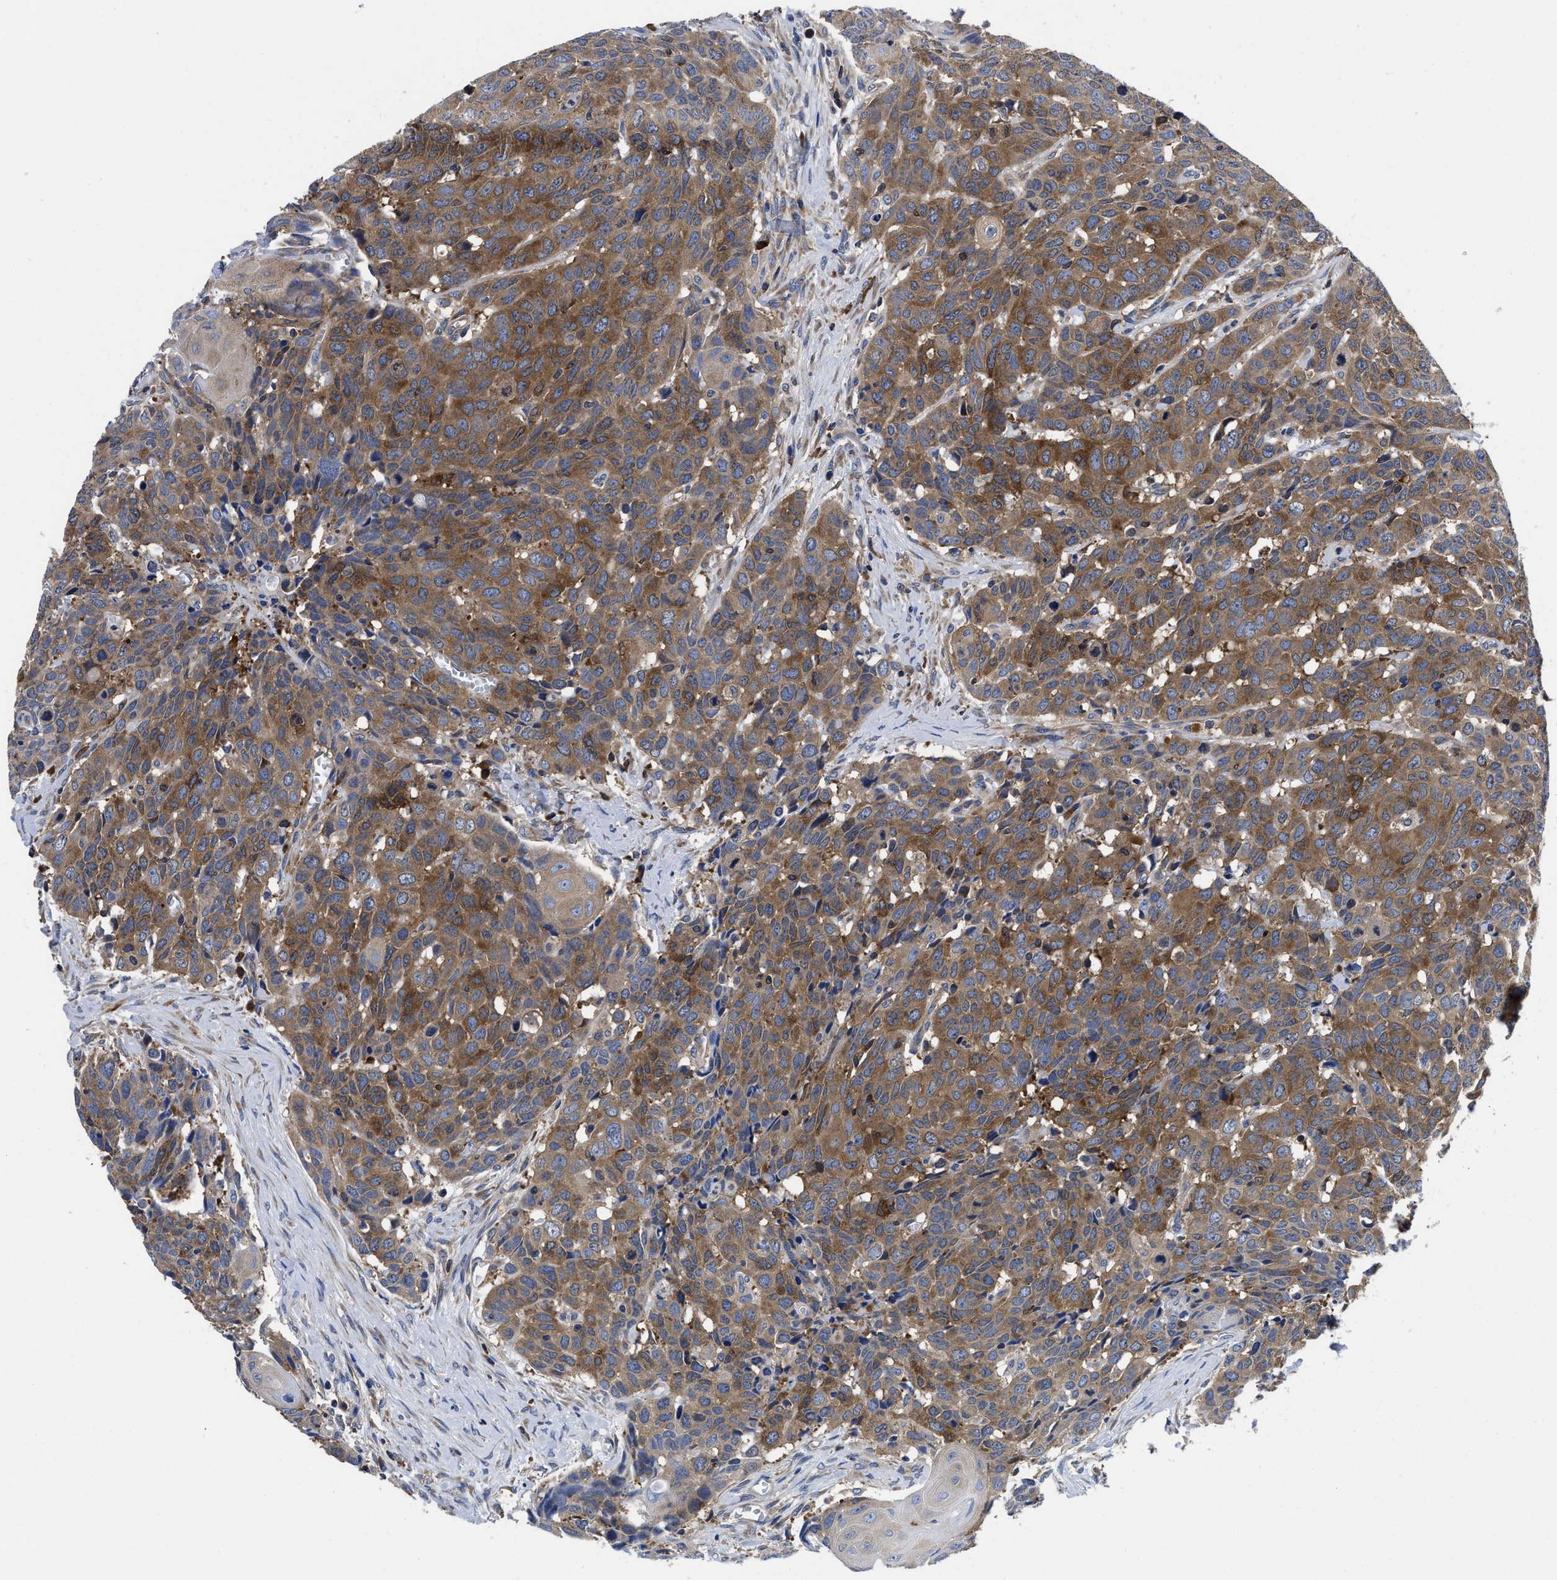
{"staining": {"intensity": "moderate", "quantity": ">75%", "location": "cytoplasmic/membranous"}, "tissue": "head and neck cancer", "cell_type": "Tumor cells", "image_type": "cancer", "snomed": [{"axis": "morphology", "description": "Squamous cell carcinoma, NOS"}, {"axis": "topography", "description": "Head-Neck"}], "caption": "A micrograph showing moderate cytoplasmic/membranous expression in approximately >75% of tumor cells in squamous cell carcinoma (head and neck), as visualized by brown immunohistochemical staining.", "gene": "YARS1", "patient": {"sex": "male", "age": 66}}